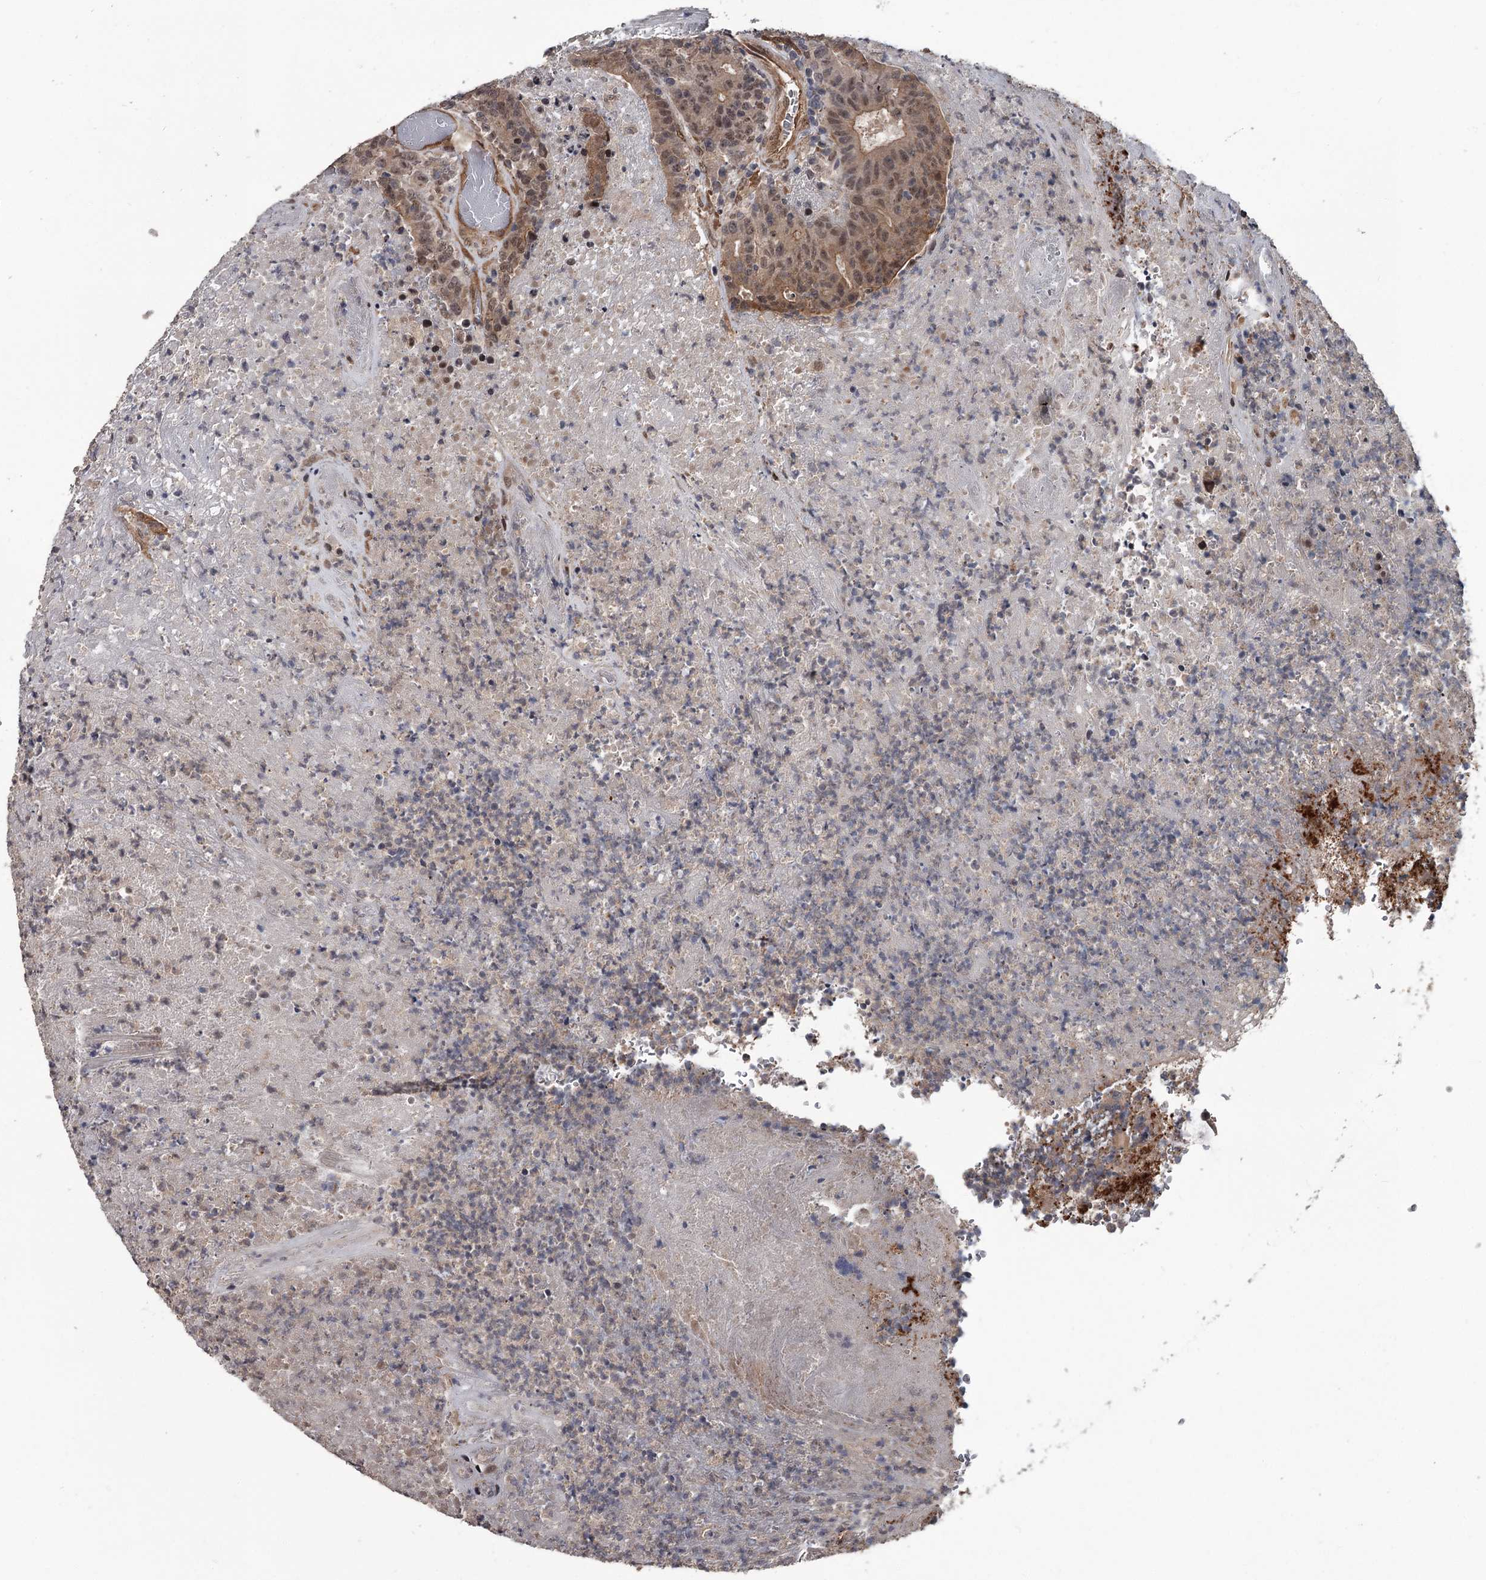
{"staining": {"intensity": "moderate", "quantity": ">75%", "location": "cytoplasmic/membranous,nuclear"}, "tissue": "colorectal cancer", "cell_type": "Tumor cells", "image_type": "cancer", "snomed": [{"axis": "morphology", "description": "Adenocarcinoma, NOS"}, {"axis": "topography", "description": "Colon"}], "caption": "This image demonstrates IHC staining of colorectal cancer, with medium moderate cytoplasmic/membranous and nuclear staining in about >75% of tumor cells.", "gene": "CDC42EP2", "patient": {"sex": "female", "age": 75}}